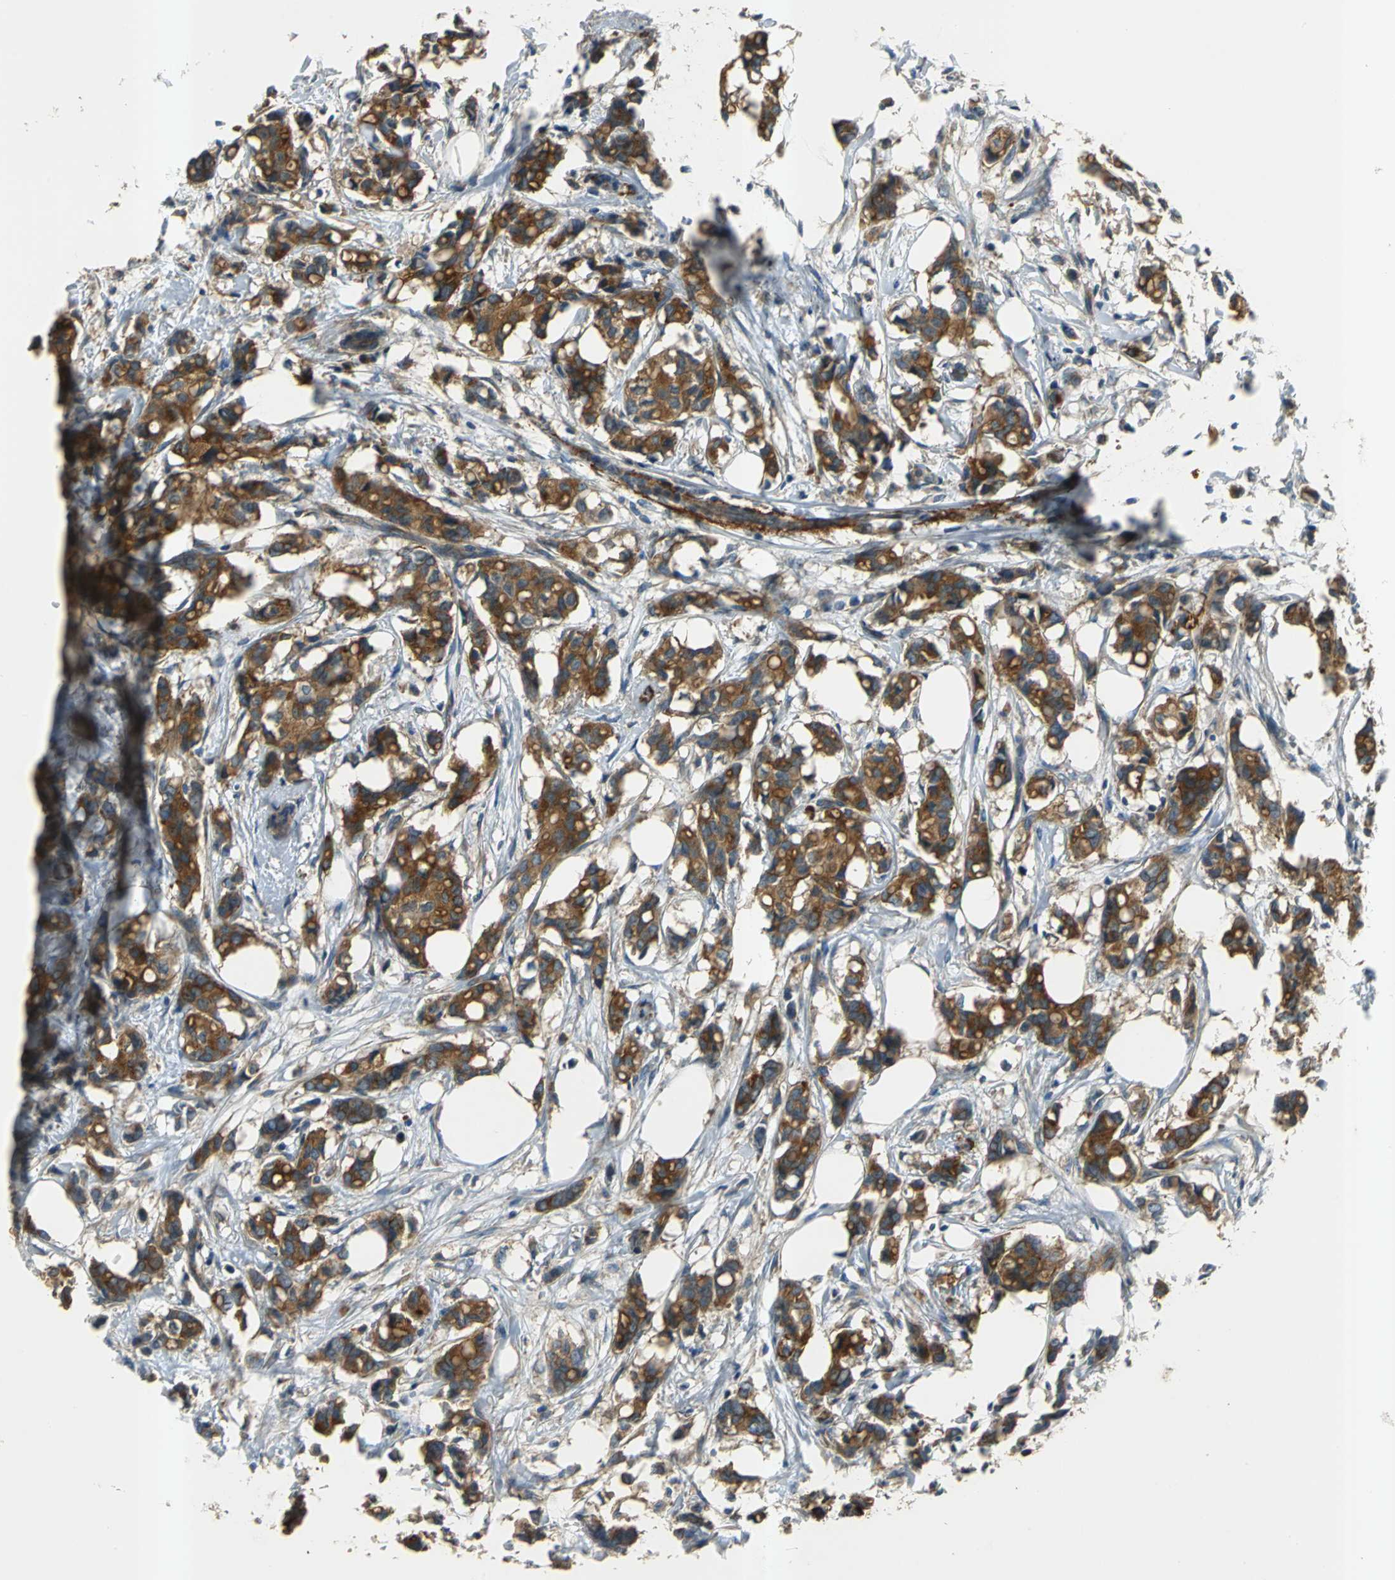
{"staining": {"intensity": "strong", "quantity": ">75%", "location": "cytoplasmic/membranous"}, "tissue": "breast cancer", "cell_type": "Tumor cells", "image_type": "cancer", "snomed": [{"axis": "morphology", "description": "Duct carcinoma"}, {"axis": "topography", "description": "Breast"}], "caption": "This is a micrograph of immunohistochemistry staining of infiltrating ductal carcinoma (breast), which shows strong staining in the cytoplasmic/membranous of tumor cells.", "gene": "SLC16A7", "patient": {"sex": "female", "age": 84}}